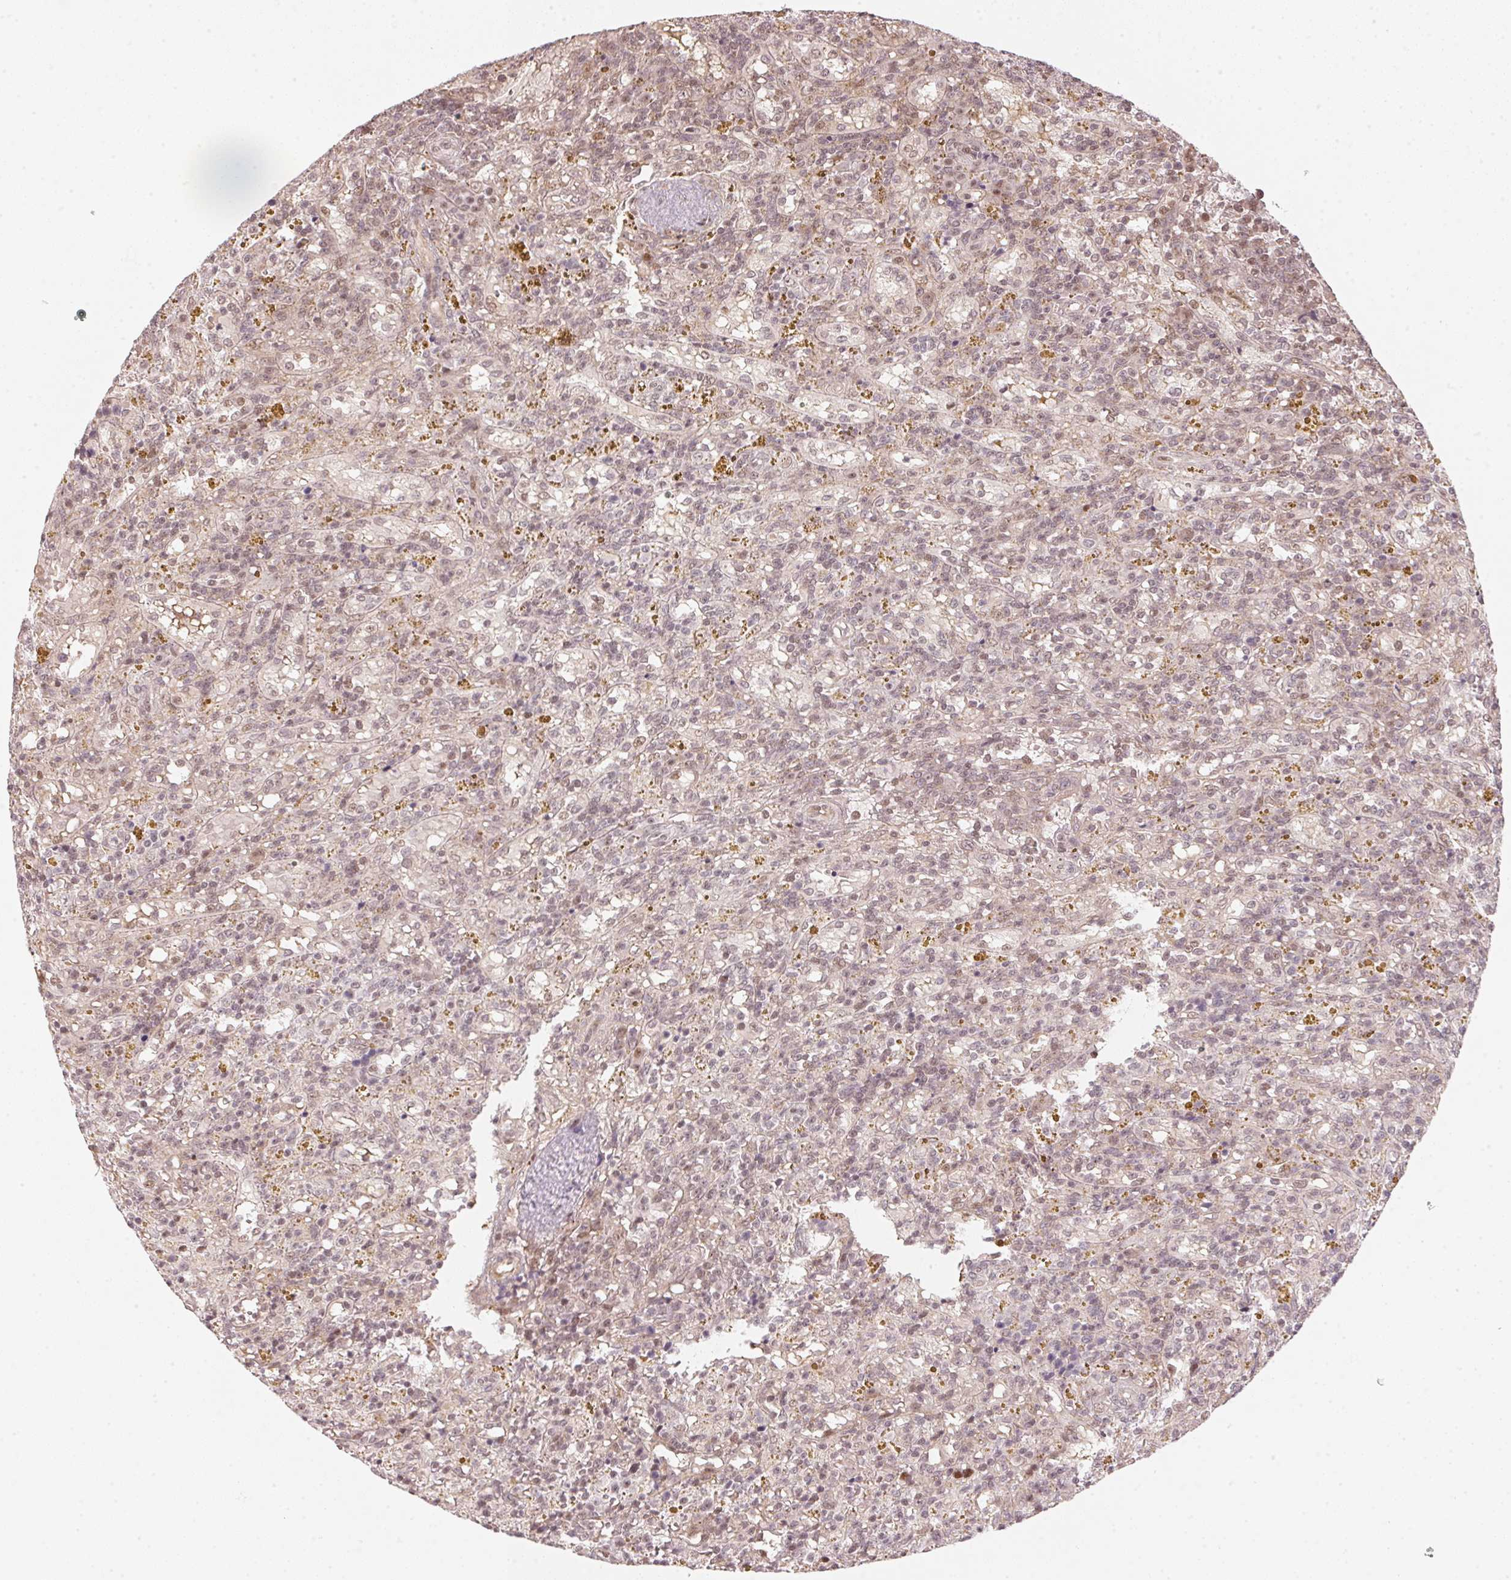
{"staining": {"intensity": "weak", "quantity": "25%-75%", "location": "nuclear"}, "tissue": "lymphoma", "cell_type": "Tumor cells", "image_type": "cancer", "snomed": [{"axis": "morphology", "description": "Malignant lymphoma, non-Hodgkin's type, Low grade"}, {"axis": "topography", "description": "Spleen"}], "caption": "Human low-grade malignant lymphoma, non-Hodgkin's type stained for a protein (brown) shows weak nuclear positive expression in approximately 25%-75% of tumor cells.", "gene": "KAT6A", "patient": {"sex": "female", "age": 65}}